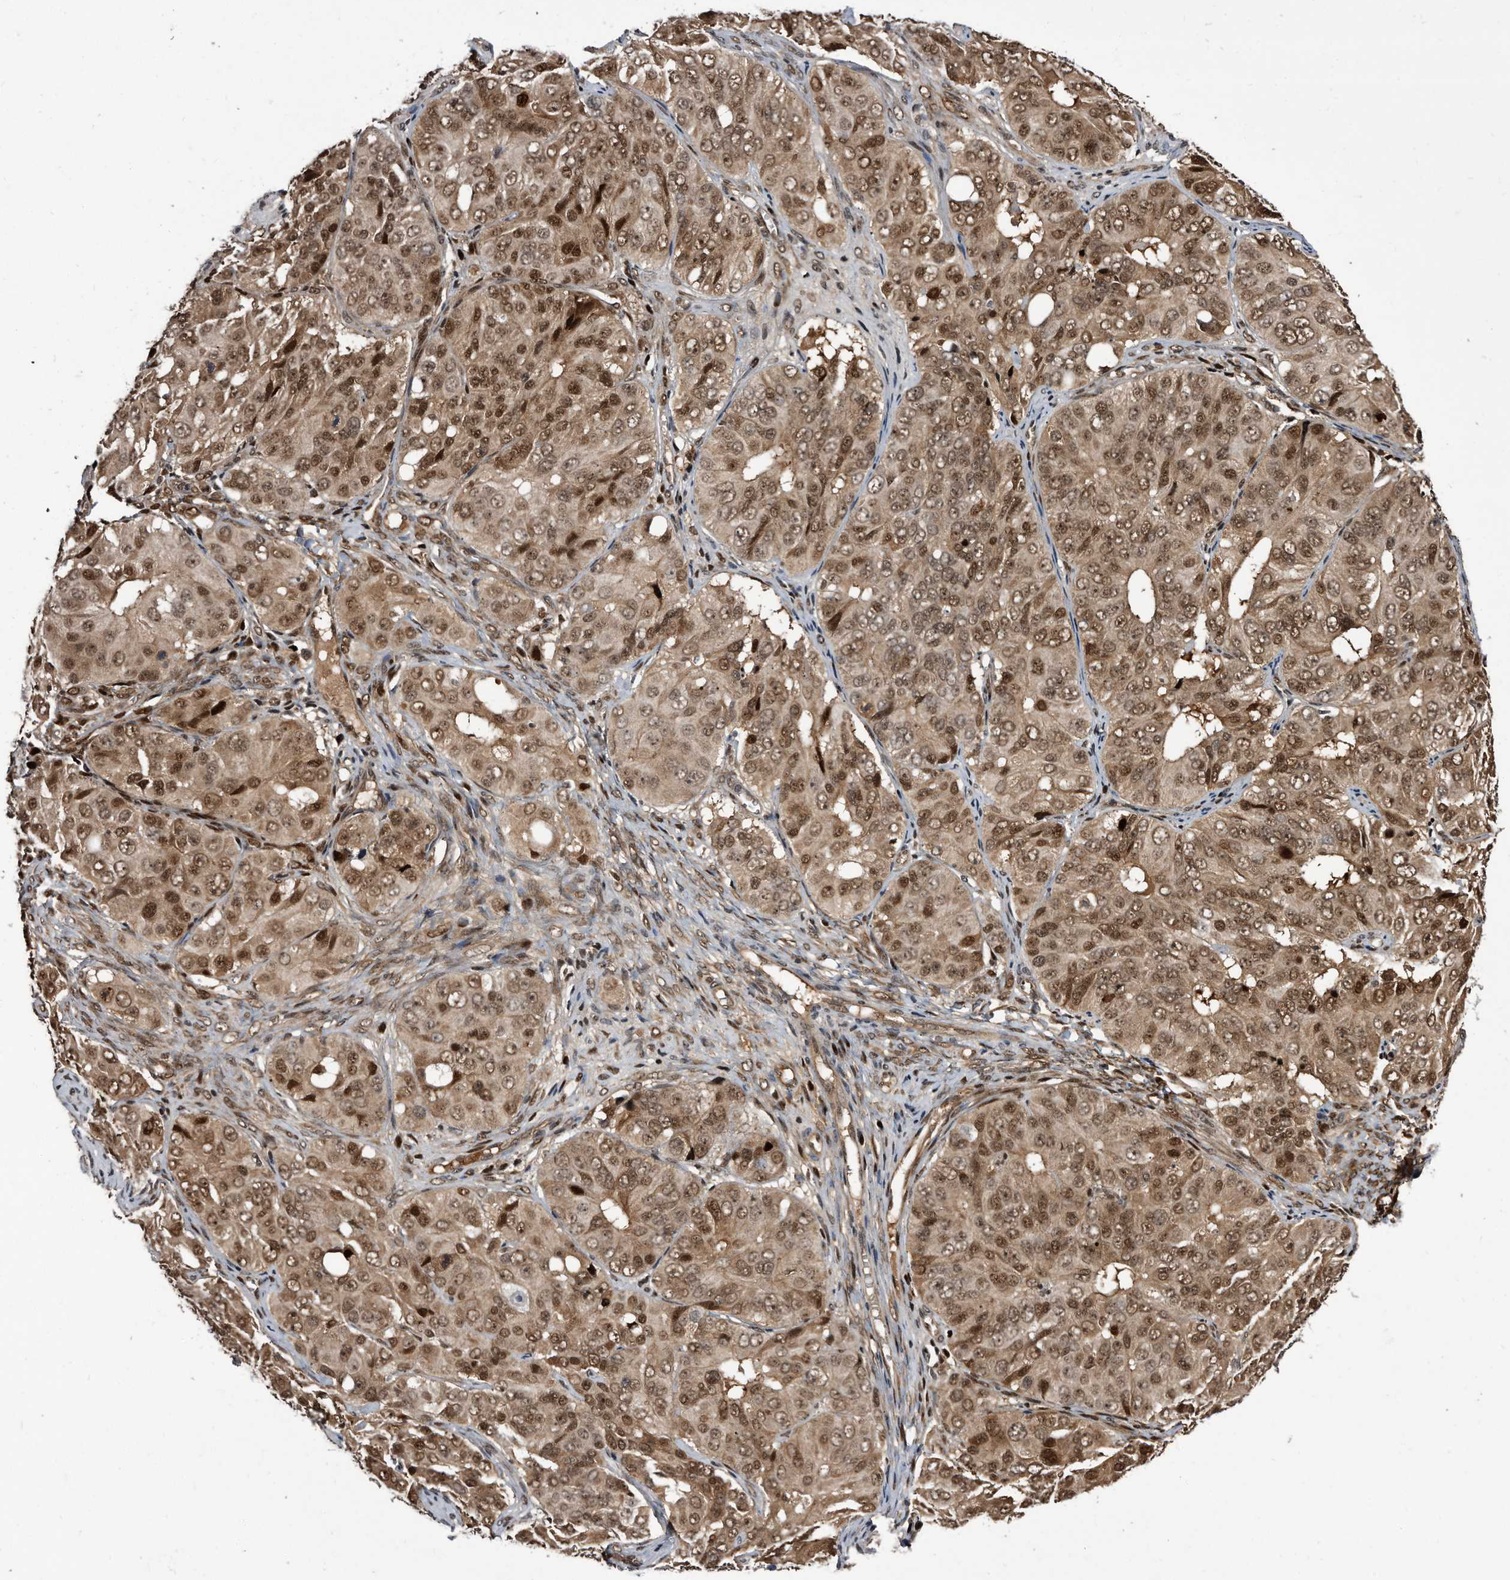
{"staining": {"intensity": "moderate", "quantity": ">75%", "location": "cytoplasmic/membranous,nuclear"}, "tissue": "ovarian cancer", "cell_type": "Tumor cells", "image_type": "cancer", "snomed": [{"axis": "morphology", "description": "Carcinoma, endometroid"}, {"axis": "topography", "description": "Ovary"}], "caption": "This is an image of IHC staining of ovarian cancer (endometroid carcinoma), which shows moderate positivity in the cytoplasmic/membranous and nuclear of tumor cells.", "gene": "RAD23B", "patient": {"sex": "female", "age": 51}}